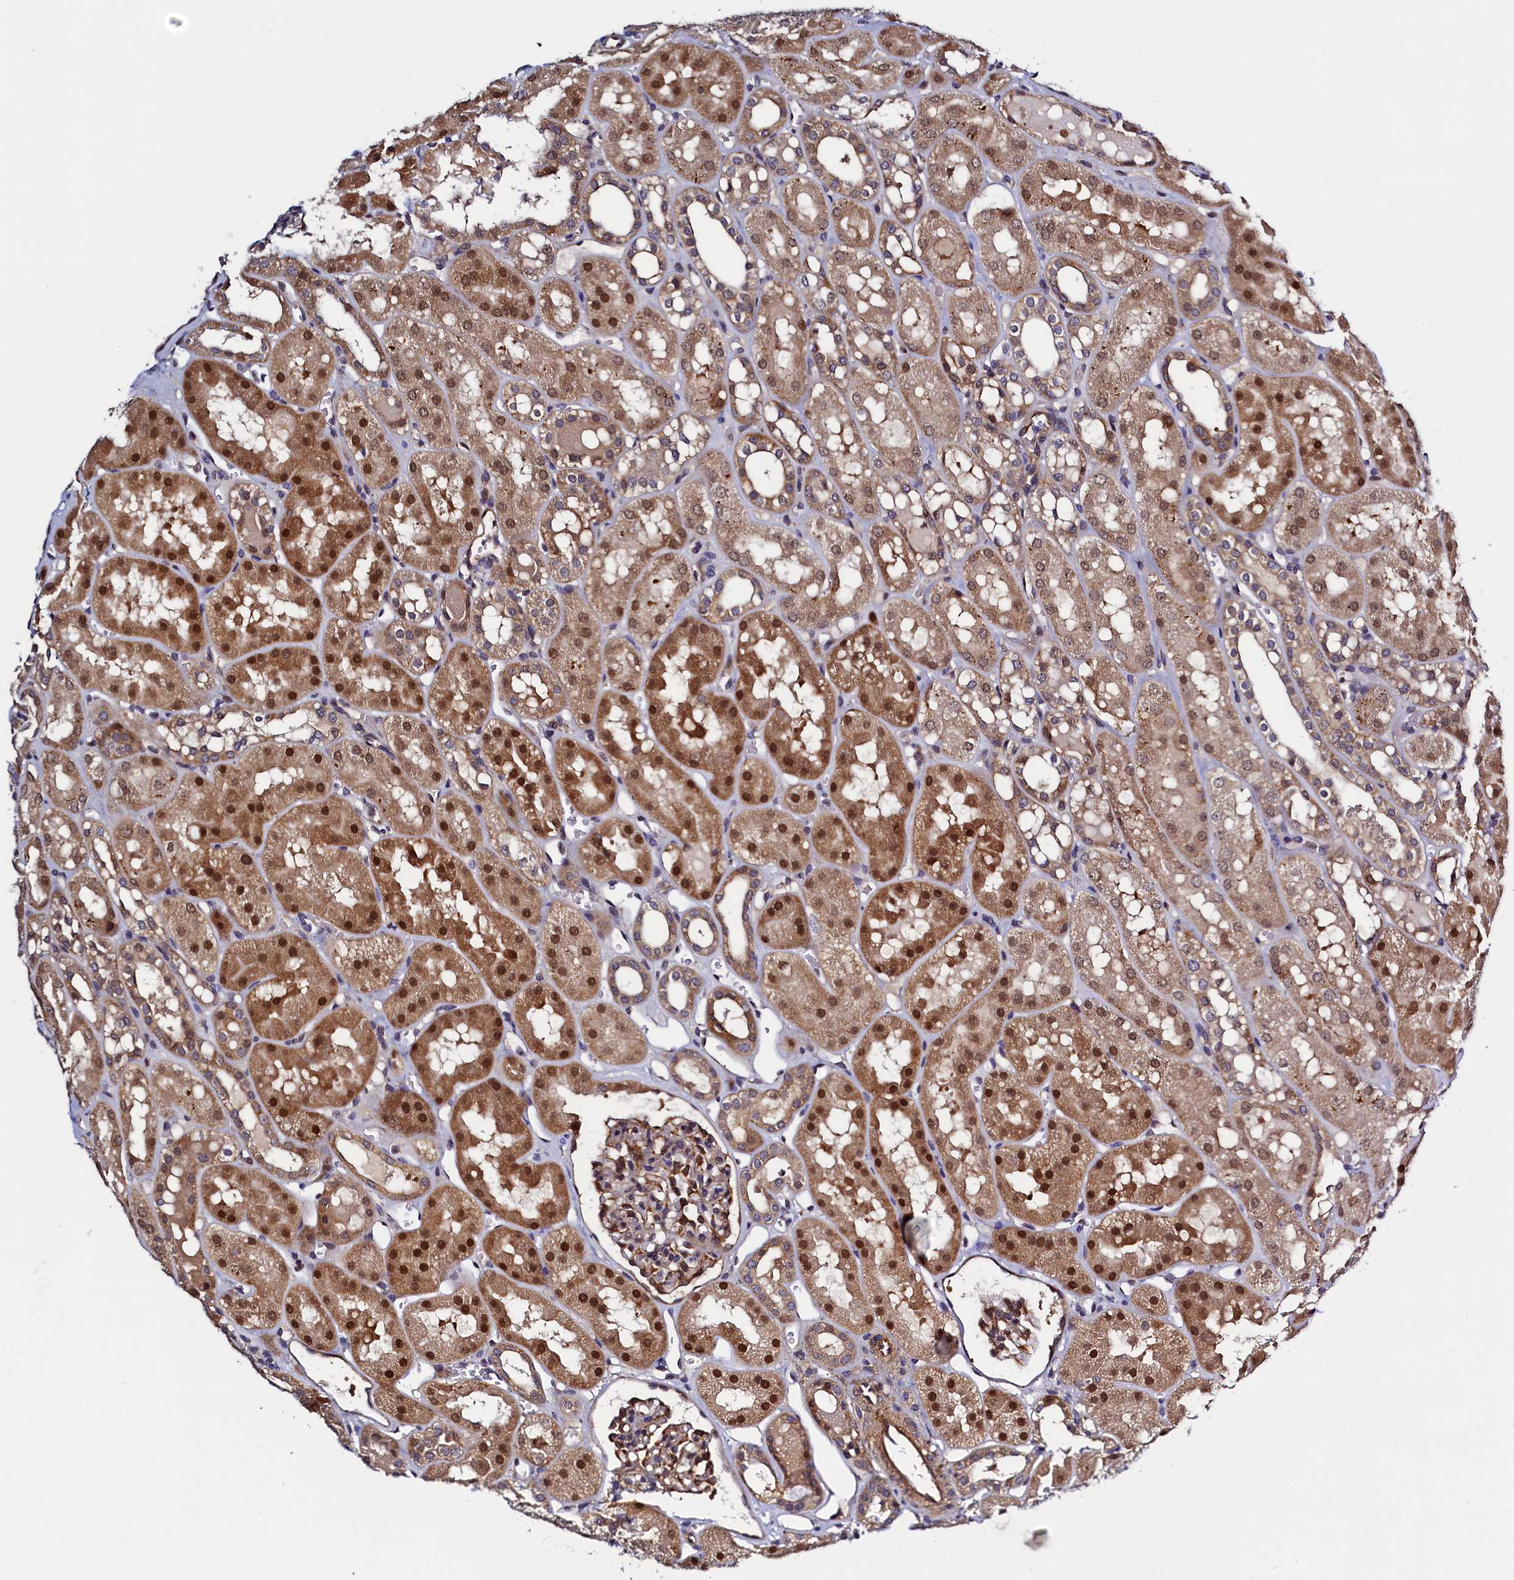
{"staining": {"intensity": "moderate", "quantity": "25%-75%", "location": "cytoplasmic/membranous"}, "tissue": "kidney", "cell_type": "Cells in glomeruli", "image_type": "normal", "snomed": [{"axis": "morphology", "description": "Normal tissue, NOS"}, {"axis": "topography", "description": "Kidney"}], "caption": "Kidney stained with IHC demonstrates moderate cytoplasmic/membranous staining in approximately 25%-75% of cells in glomeruli.", "gene": "SLC16A14", "patient": {"sex": "male", "age": 16}}